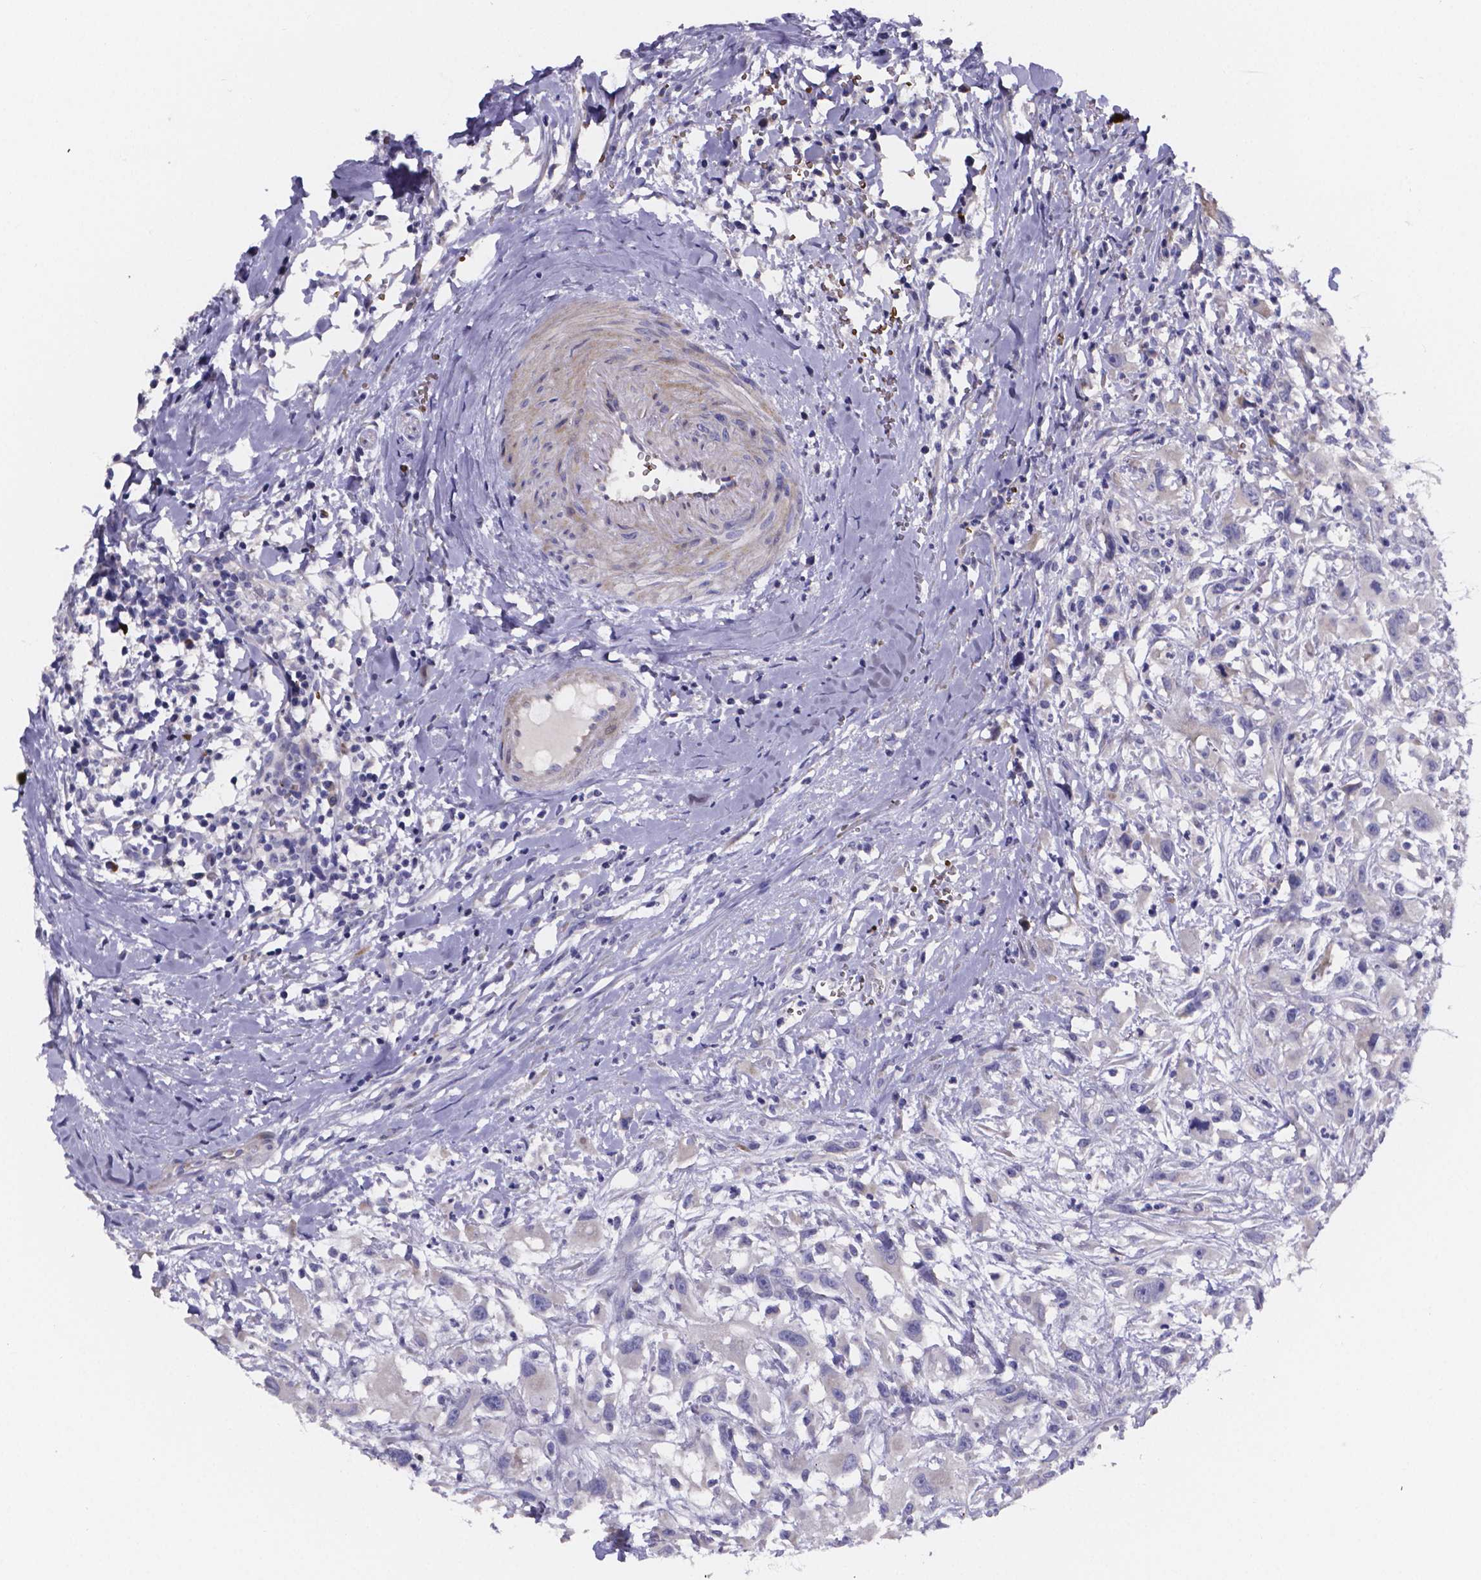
{"staining": {"intensity": "negative", "quantity": "none", "location": "none"}, "tissue": "head and neck cancer", "cell_type": "Tumor cells", "image_type": "cancer", "snomed": [{"axis": "morphology", "description": "Squamous cell carcinoma, NOS"}, {"axis": "morphology", "description": "Squamous cell carcinoma, metastatic, NOS"}, {"axis": "topography", "description": "Oral tissue"}, {"axis": "topography", "description": "Head-Neck"}], "caption": "Immunohistochemical staining of head and neck cancer exhibits no significant expression in tumor cells.", "gene": "GABRA3", "patient": {"sex": "female", "age": 85}}